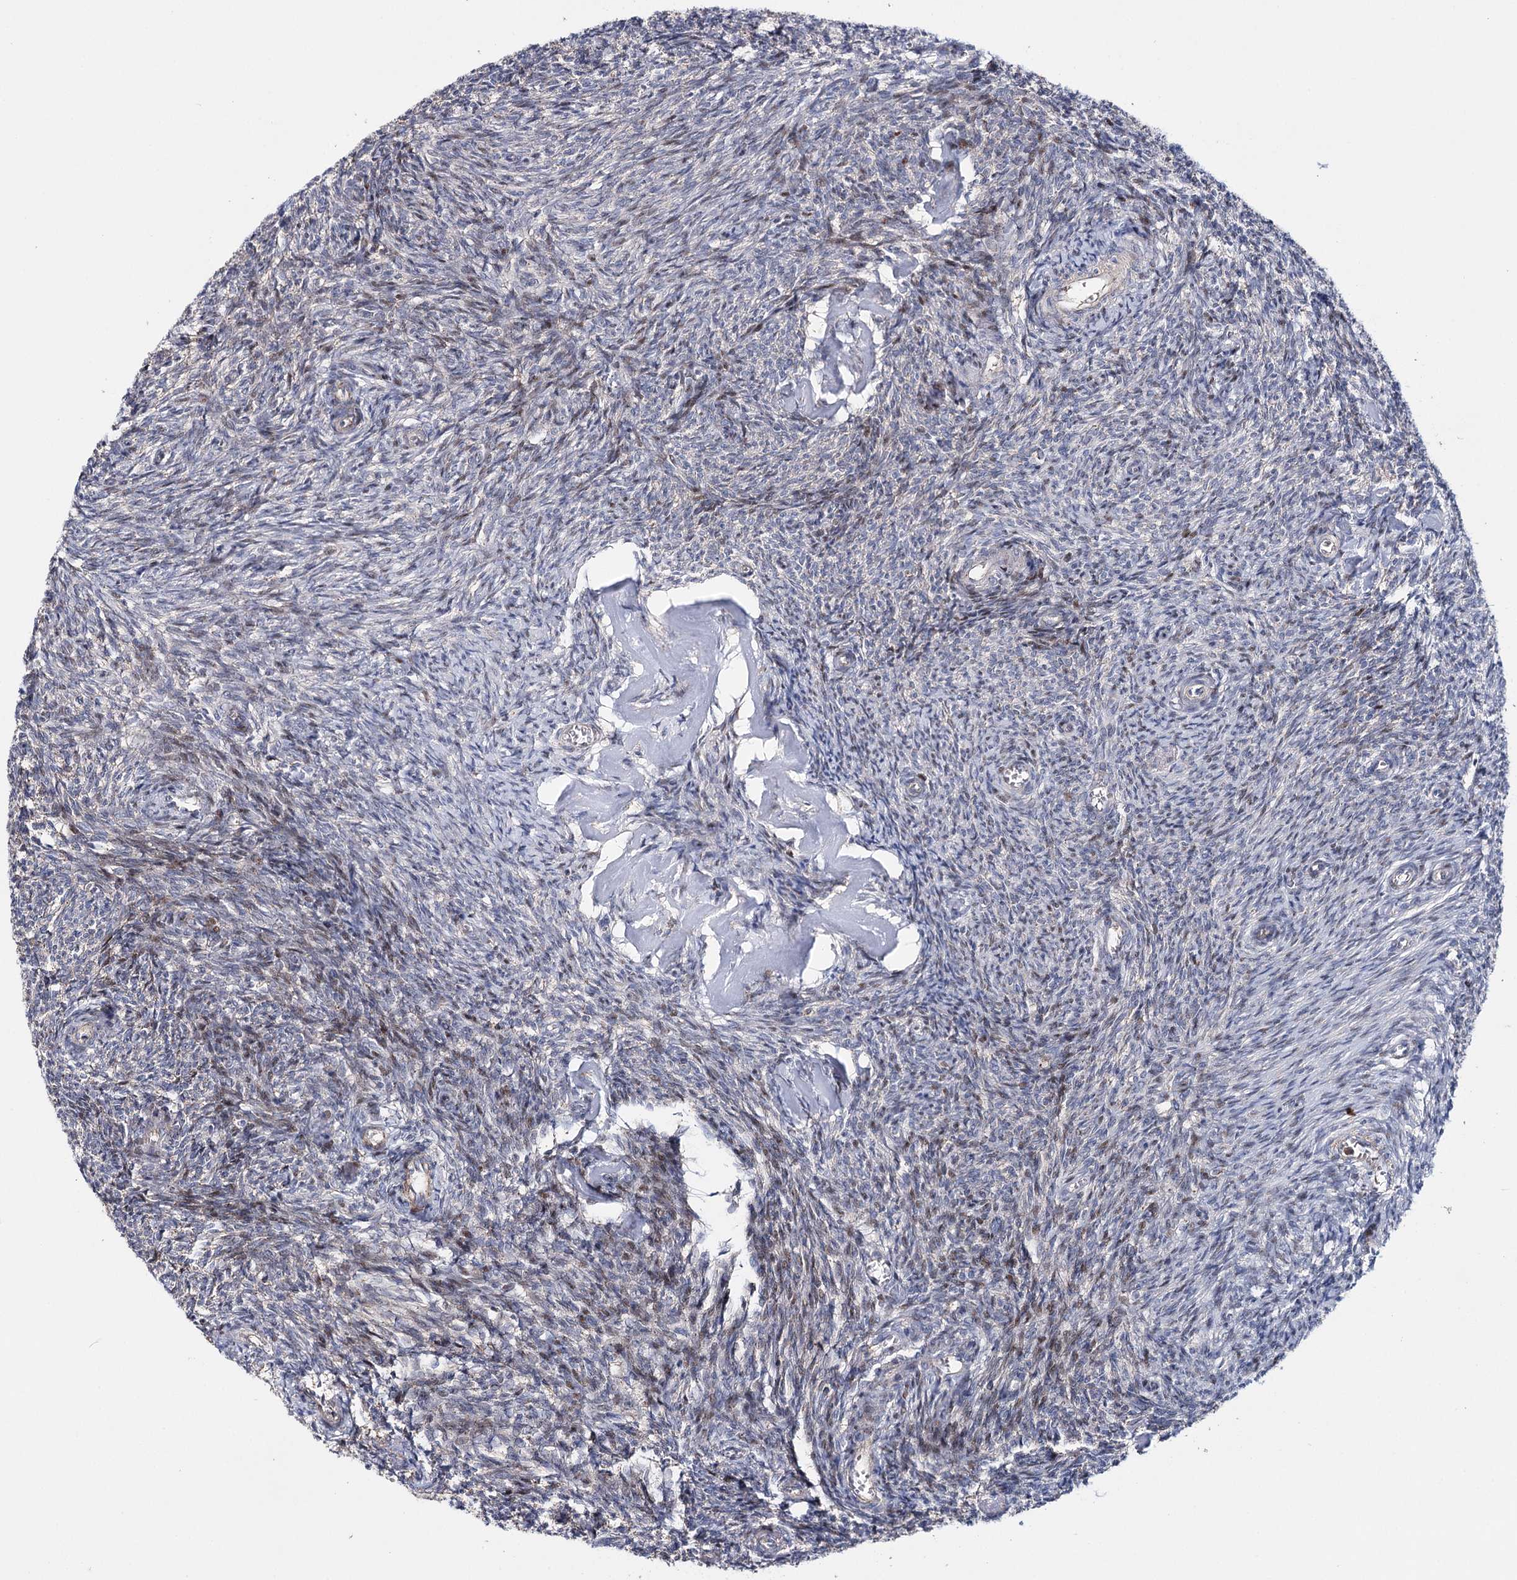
{"staining": {"intensity": "negative", "quantity": "none", "location": "none"}, "tissue": "ovary", "cell_type": "Follicle cells", "image_type": "normal", "snomed": [{"axis": "morphology", "description": "Normal tissue, NOS"}, {"axis": "topography", "description": "Ovary"}], "caption": "The micrograph reveals no significant positivity in follicle cells of ovary. (DAB (3,3'-diaminobenzidine) immunohistochemistry (IHC), high magnification).", "gene": "CFAP46", "patient": {"sex": "female", "age": 44}}